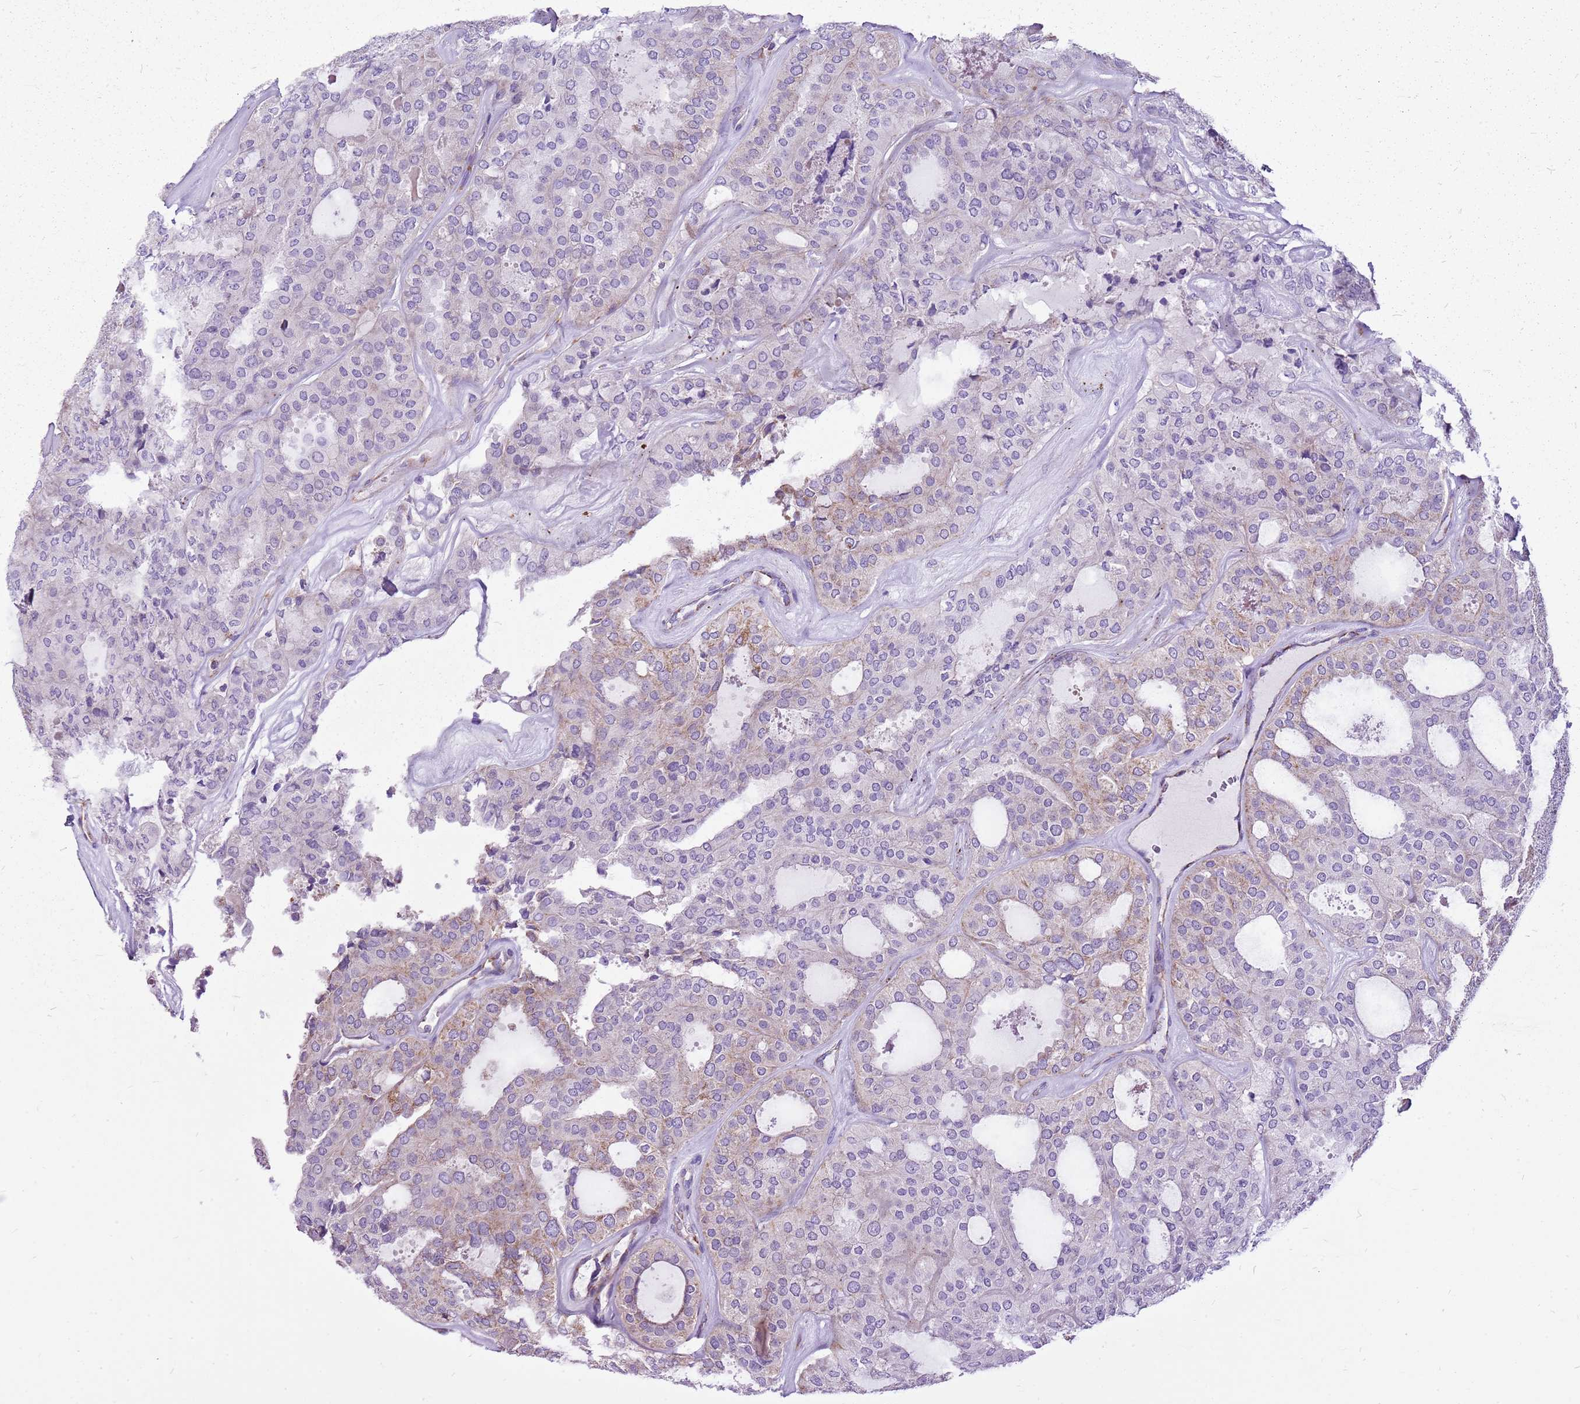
{"staining": {"intensity": "moderate", "quantity": "<25%", "location": "cytoplasmic/membranous"}, "tissue": "thyroid cancer", "cell_type": "Tumor cells", "image_type": "cancer", "snomed": [{"axis": "morphology", "description": "Follicular adenoma carcinoma, NOS"}, {"axis": "topography", "description": "Thyroid gland"}], "caption": "Protein analysis of thyroid cancer tissue reveals moderate cytoplasmic/membranous positivity in about <25% of tumor cells. The staining is performed using DAB (3,3'-diaminobenzidine) brown chromogen to label protein expression. The nuclei are counter-stained blue using hematoxylin.", "gene": "GCDH", "patient": {"sex": "male", "age": 75}}